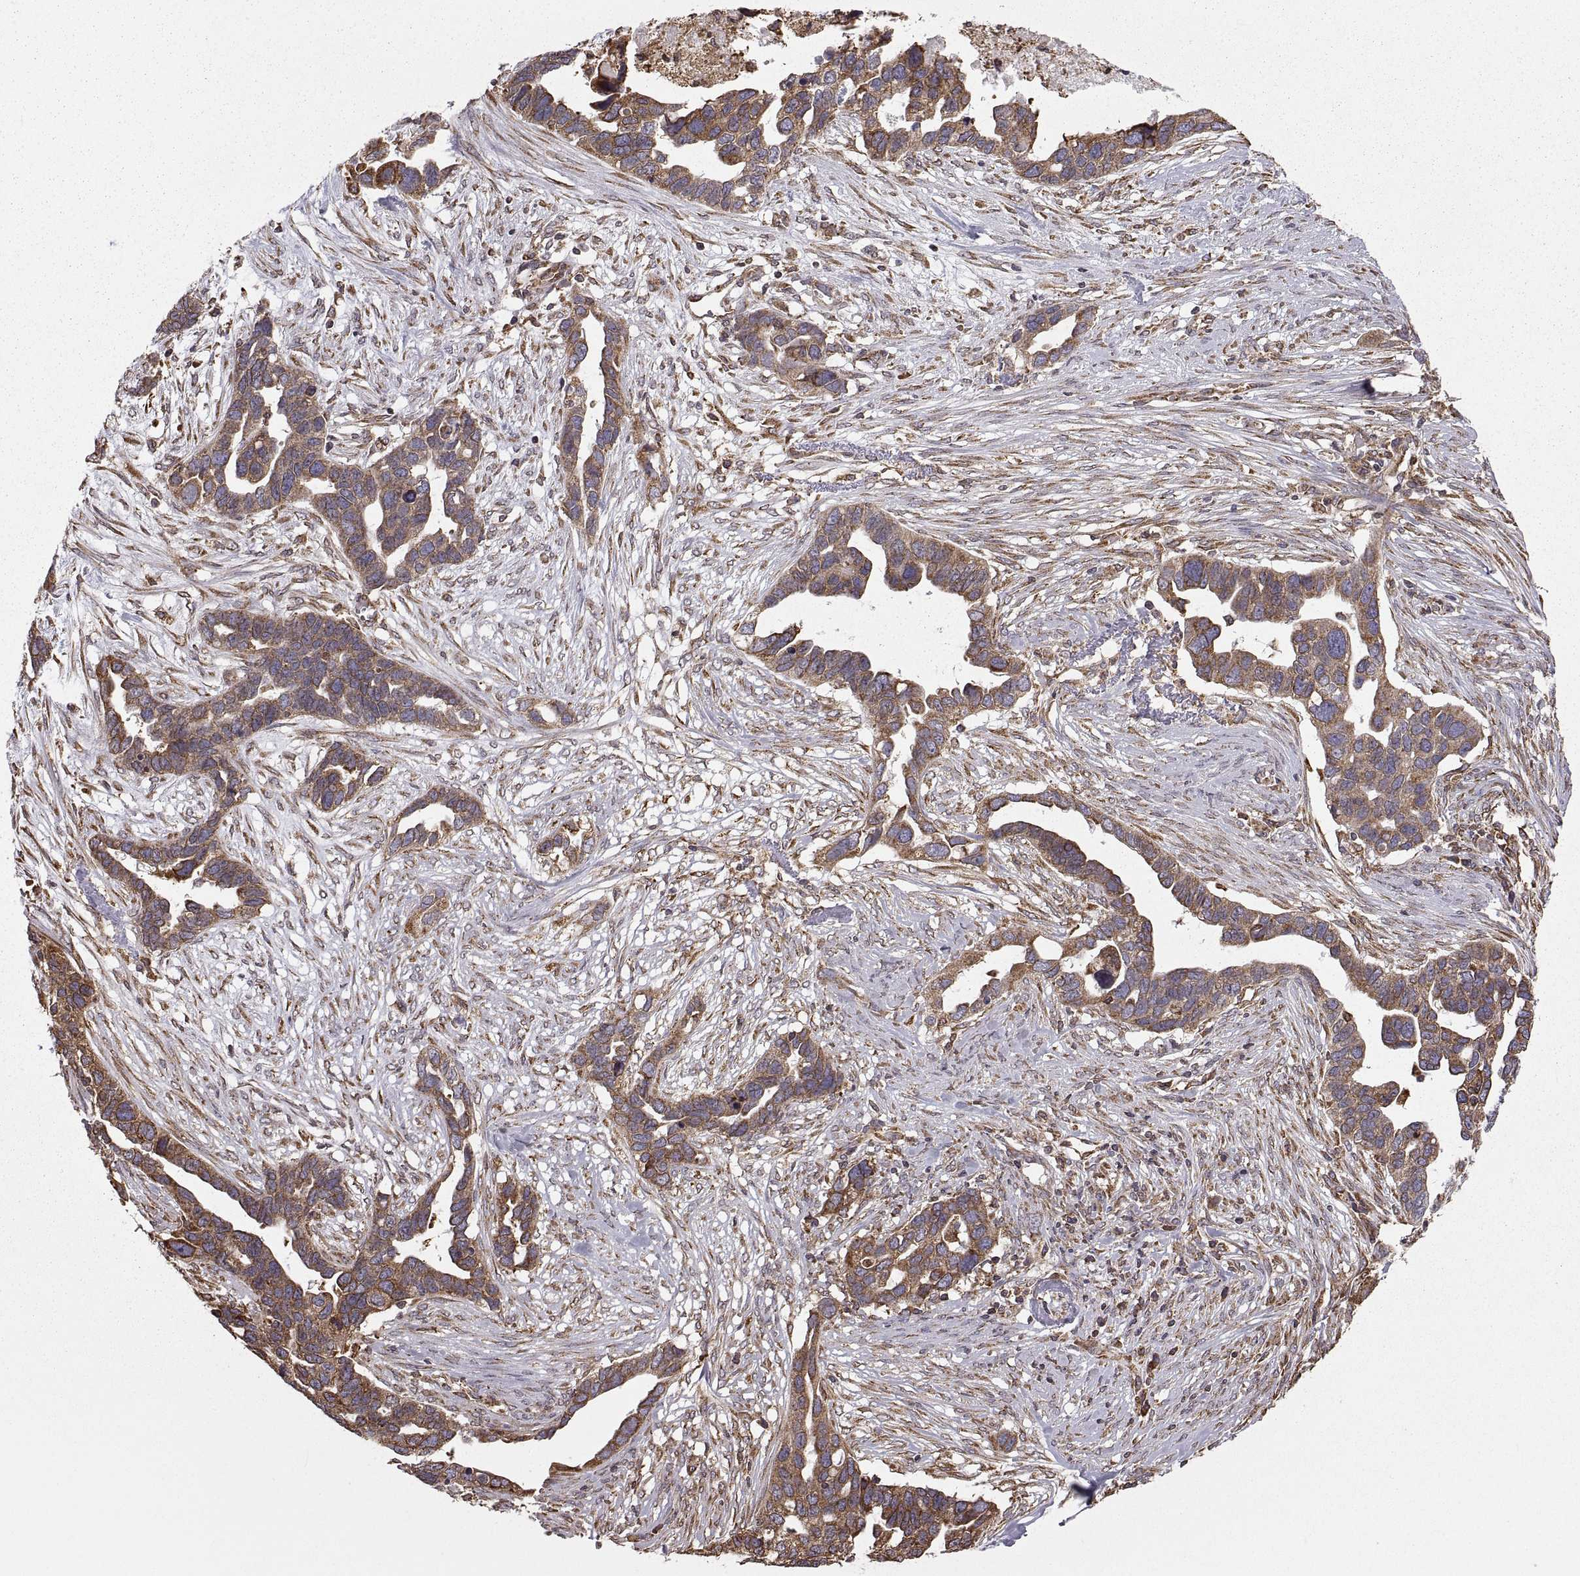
{"staining": {"intensity": "strong", "quantity": "<25%", "location": "cytoplasmic/membranous"}, "tissue": "ovarian cancer", "cell_type": "Tumor cells", "image_type": "cancer", "snomed": [{"axis": "morphology", "description": "Cystadenocarcinoma, serous, NOS"}, {"axis": "topography", "description": "Ovary"}], "caption": "The photomicrograph shows immunohistochemical staining of serous cystadenocarcinoma (ovarian). There is strong cytoplasmic/membranous expression is seen in approximately <25% of tumor cells.", "gene": "PDIA3", "patient": {"sex": "female", "age": 54}}